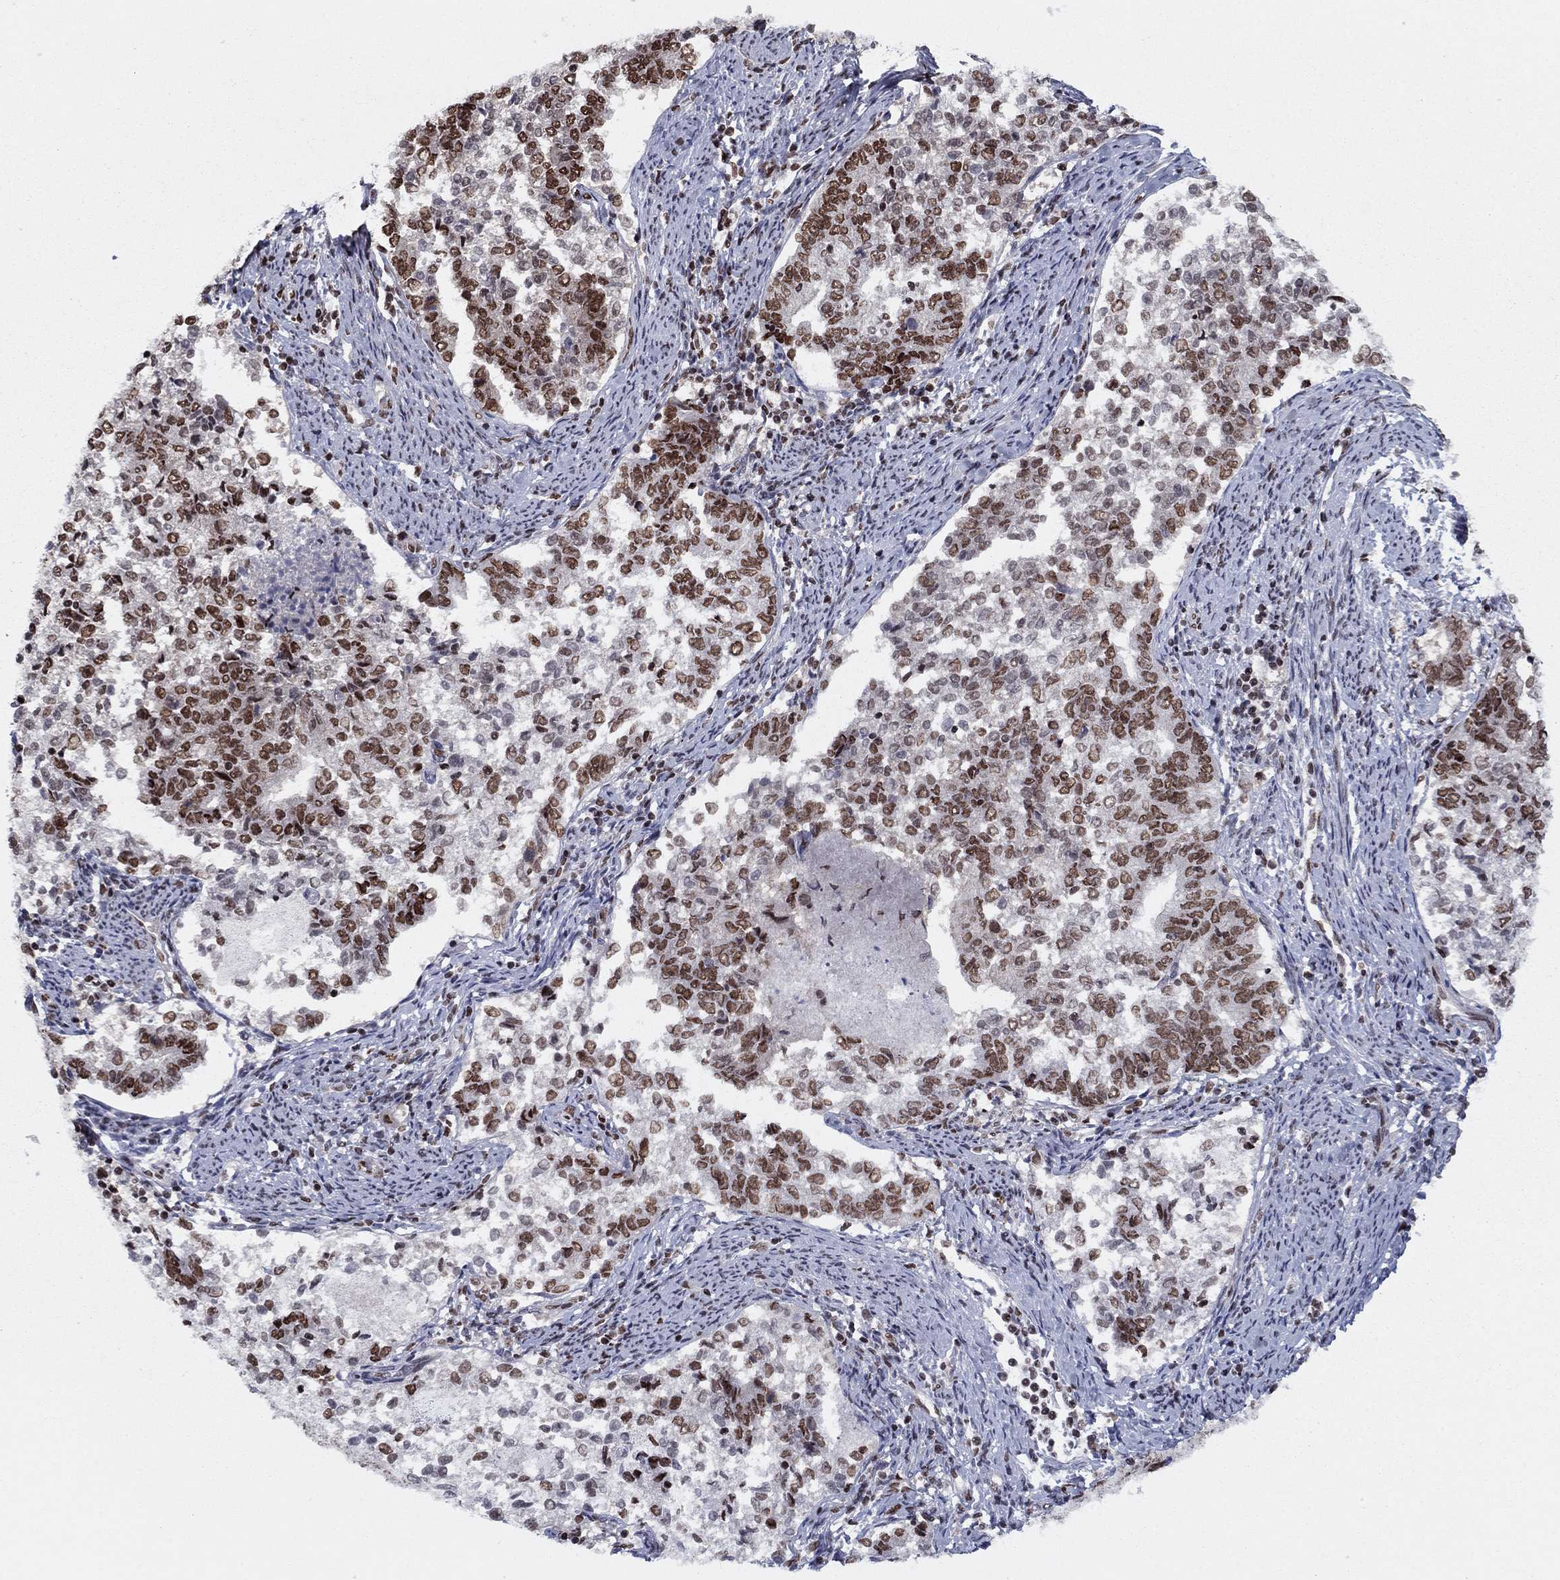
{"staining": {"intensity": "strong", "quantity": "25%-75%", "location": "nuclear"}, "tissue": "endometrial cancer", "cell_type": "Tumor cells", "image_type": "cancer", "snomed": [{"axis": "morphology", "description": "Adenocarcinoma, NOS"}, {"axis": "topography", "description": "Endometrium"}], "caption": "A brown stain labels strong nuclear expression of a protein in endometrial adenocarcinoma tumor cells.", "gene": "USP54", "patient": {"sex": "female", "age": 65}}